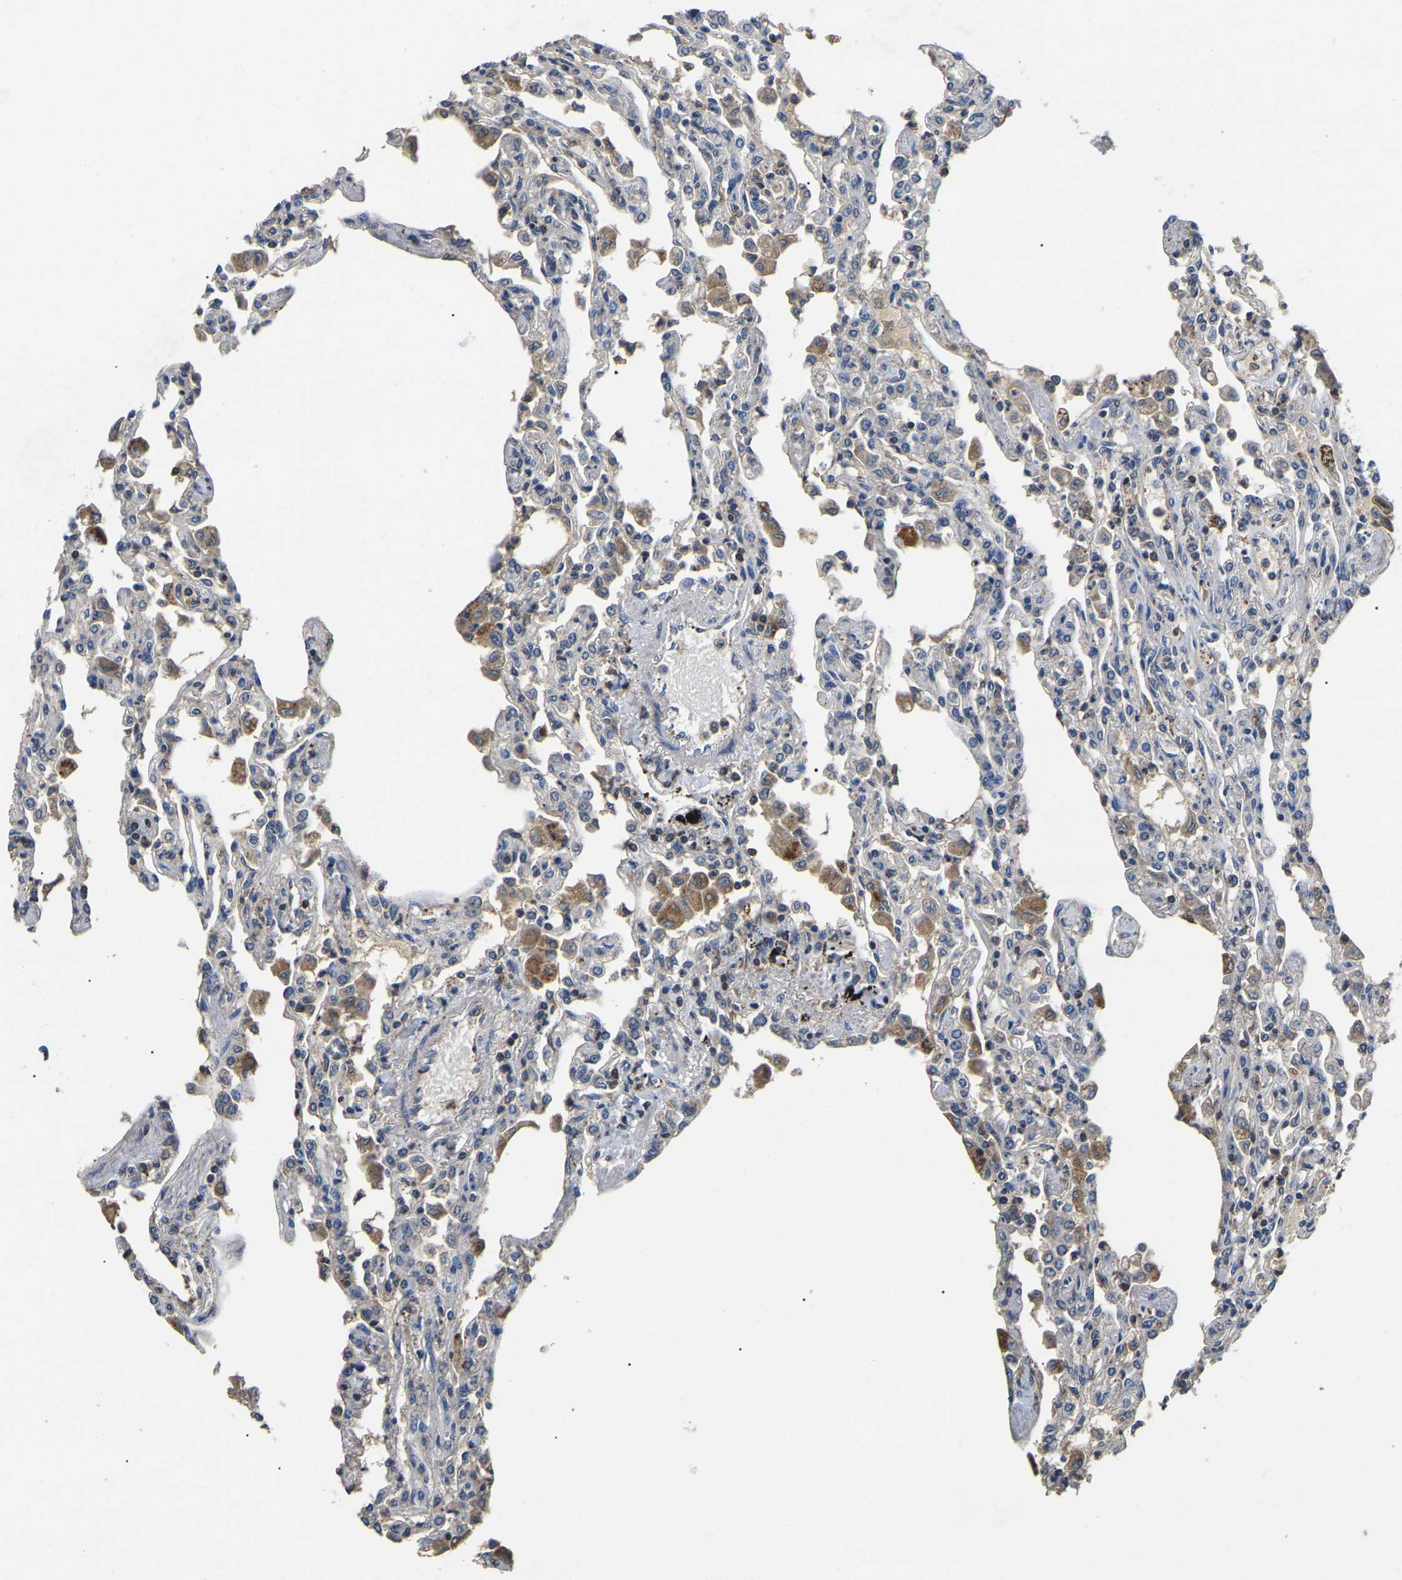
{"staining": {"intensity": "moderate", "quantity": "<25%", "location": "cytoplasmic/membranous"}, "tissue": "lung", "cell_type": "Alveolar cells", "image_type": "normal", "snomed": [{"axis": "morphology", "description": "Normal tissue, NOS"}, {"axis": "topography", "description": "Bronchus"}, {"axis": "topography", "description": "Lung"}], "caption": "Immunohistochemistry (IHC) staining of unremarkable lung, which displays low levels of moderate cytoplasmic/membranous positivity in about <25% of alveolar cells indicating moderate cytoplasmic/membranous protein expression. The staining was performed using DAB (brown) for protein detection and nuclei were counterstained in hematoxylin (blue).", "gene": "SMPD2", "patient": {"sex": "female", "age": 49}}